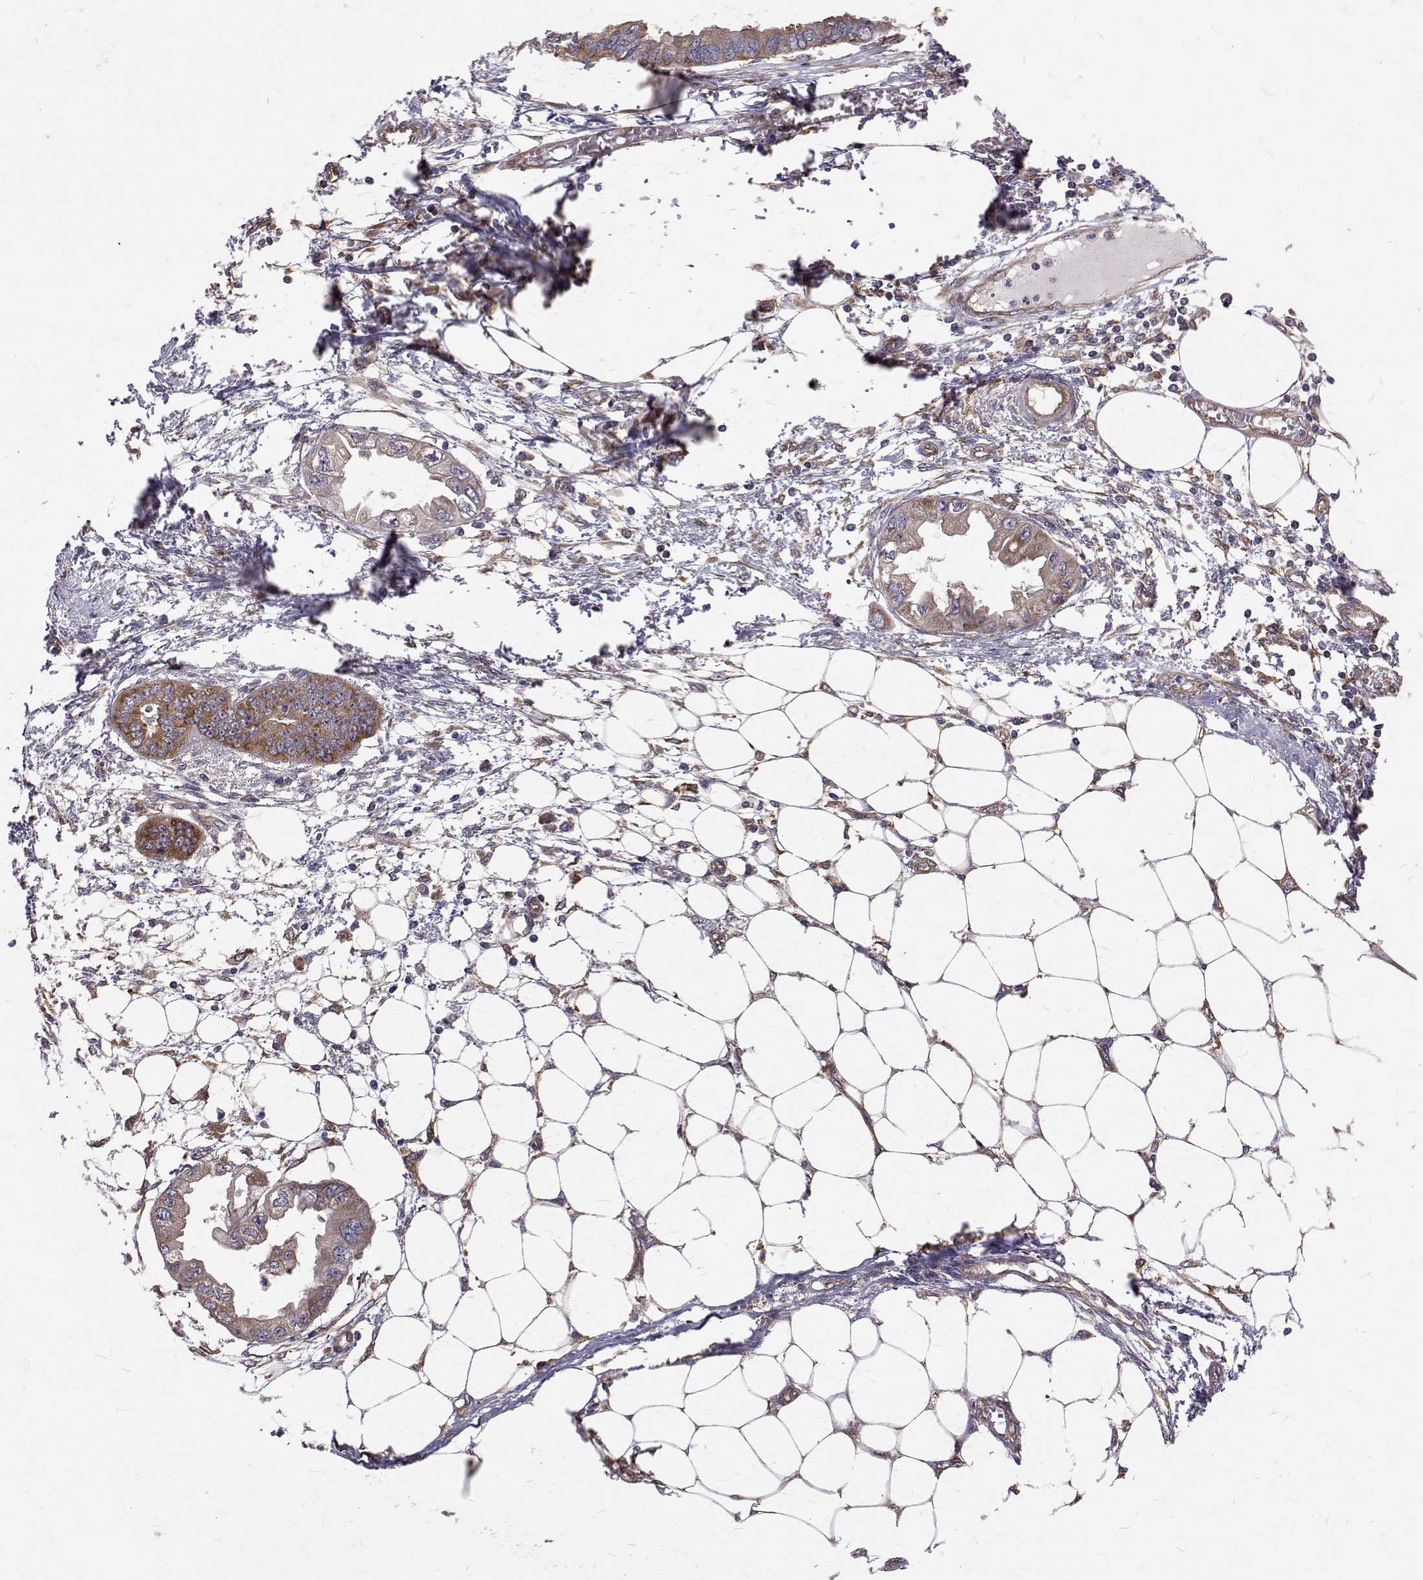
{"staining": {"intensity": "weak", "quantity": ">75%", "location": "cytoplasmic/membranous"}, "tissue": "endometrial cancer", "cell_type": "Tumor cells", "image_type": "cancer", "snomed": [{"axis": "morphology", "description": "Adenocarcinoma, NOS"}, {"axis": "morphology", "description": "Adenocarcinoma, metastatic, NOS"}, {"axis": "topography", "description": "Adipose tissue"}, {"axis": "topography", "description": "Endometrium"}], "caption": "Immunohistochemical staining of endometrial adenocarcinoma reveals weak cytoplasmic/membranous protein staining in approximately >75% of tumor cells.", "gene": "FARSB", "patient": {"sex": "female", "age": 67}}